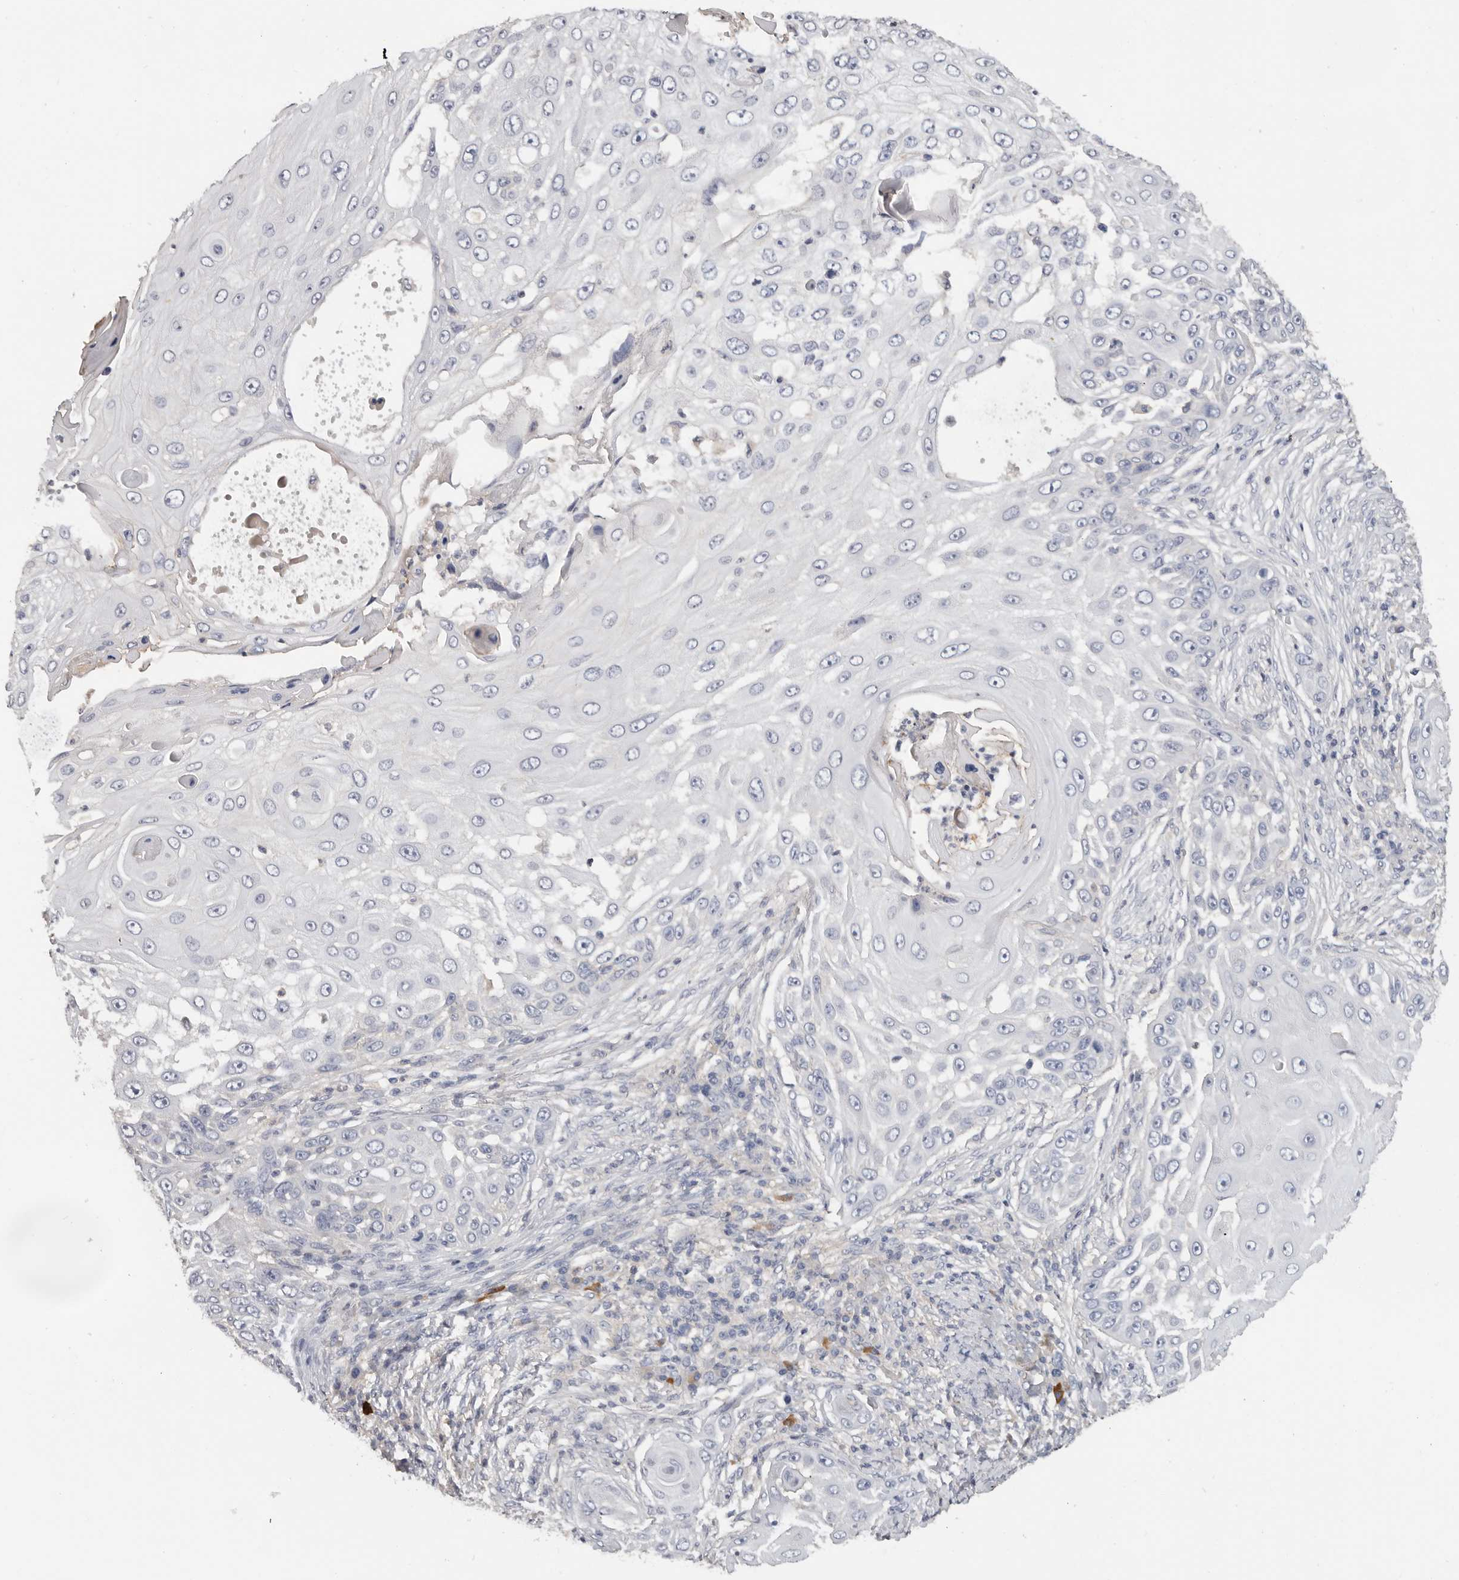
{"staining": {"intensity": "negative", "quantity": "none", "location": "none"}, "tissue": "skin cancer", "cell_type": "Tumor cells", "image_type": "cancer", "snomed": [{"axis": "morphology", "description": "Squamous cell carcinoma, NOS"}, {"axis": "topography", "description": "Skin"}], "caption": "High power microscopy image of an immunohistochemistry (IHC) image of skin cancer, revealing no significant expression in tumor cells.", "gene": "WDTC1", "patient": {"sex": "female", "age": 44}}